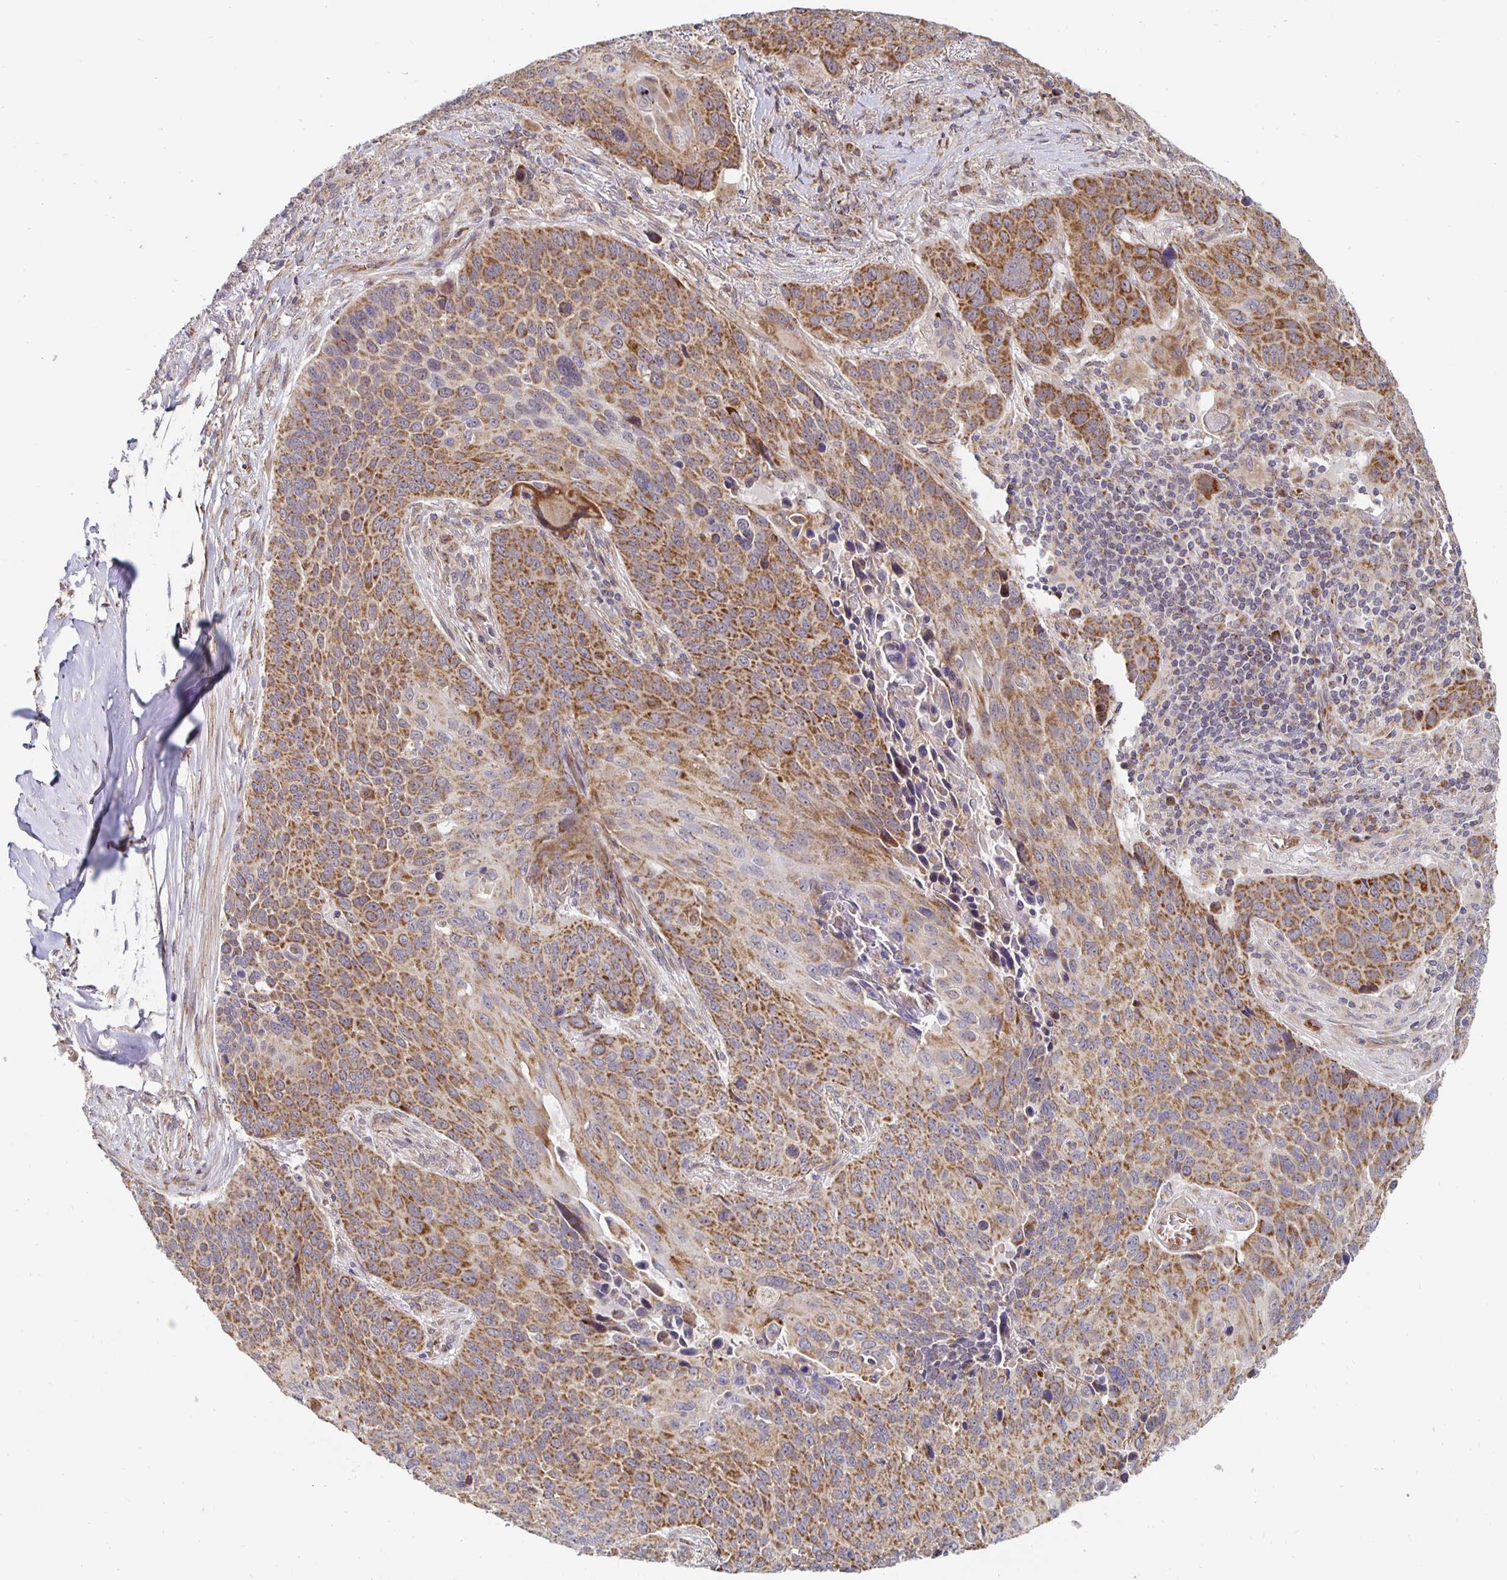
{"staining": {"intensity": "strong", "quantity": ">75%", "location": "cytoplasmic/membranous"}, "tissue": "lung cancer", "cell_type": "Tumor cells", "image_type": "cancer", "snomed": [{"axis": "morphology", "description": "Squamous cell carcinoma, NOS"}, {"axis": "topography", "description": "Lung"}], "caption": "Approximately >75% of tumor cells in lung cancer display strong cytoplasmic/membranous protein expression as visualized by brown immunohistochemical staining.", "gene": "MRPL28", "patient": {"sex": "male", "age": 68}}